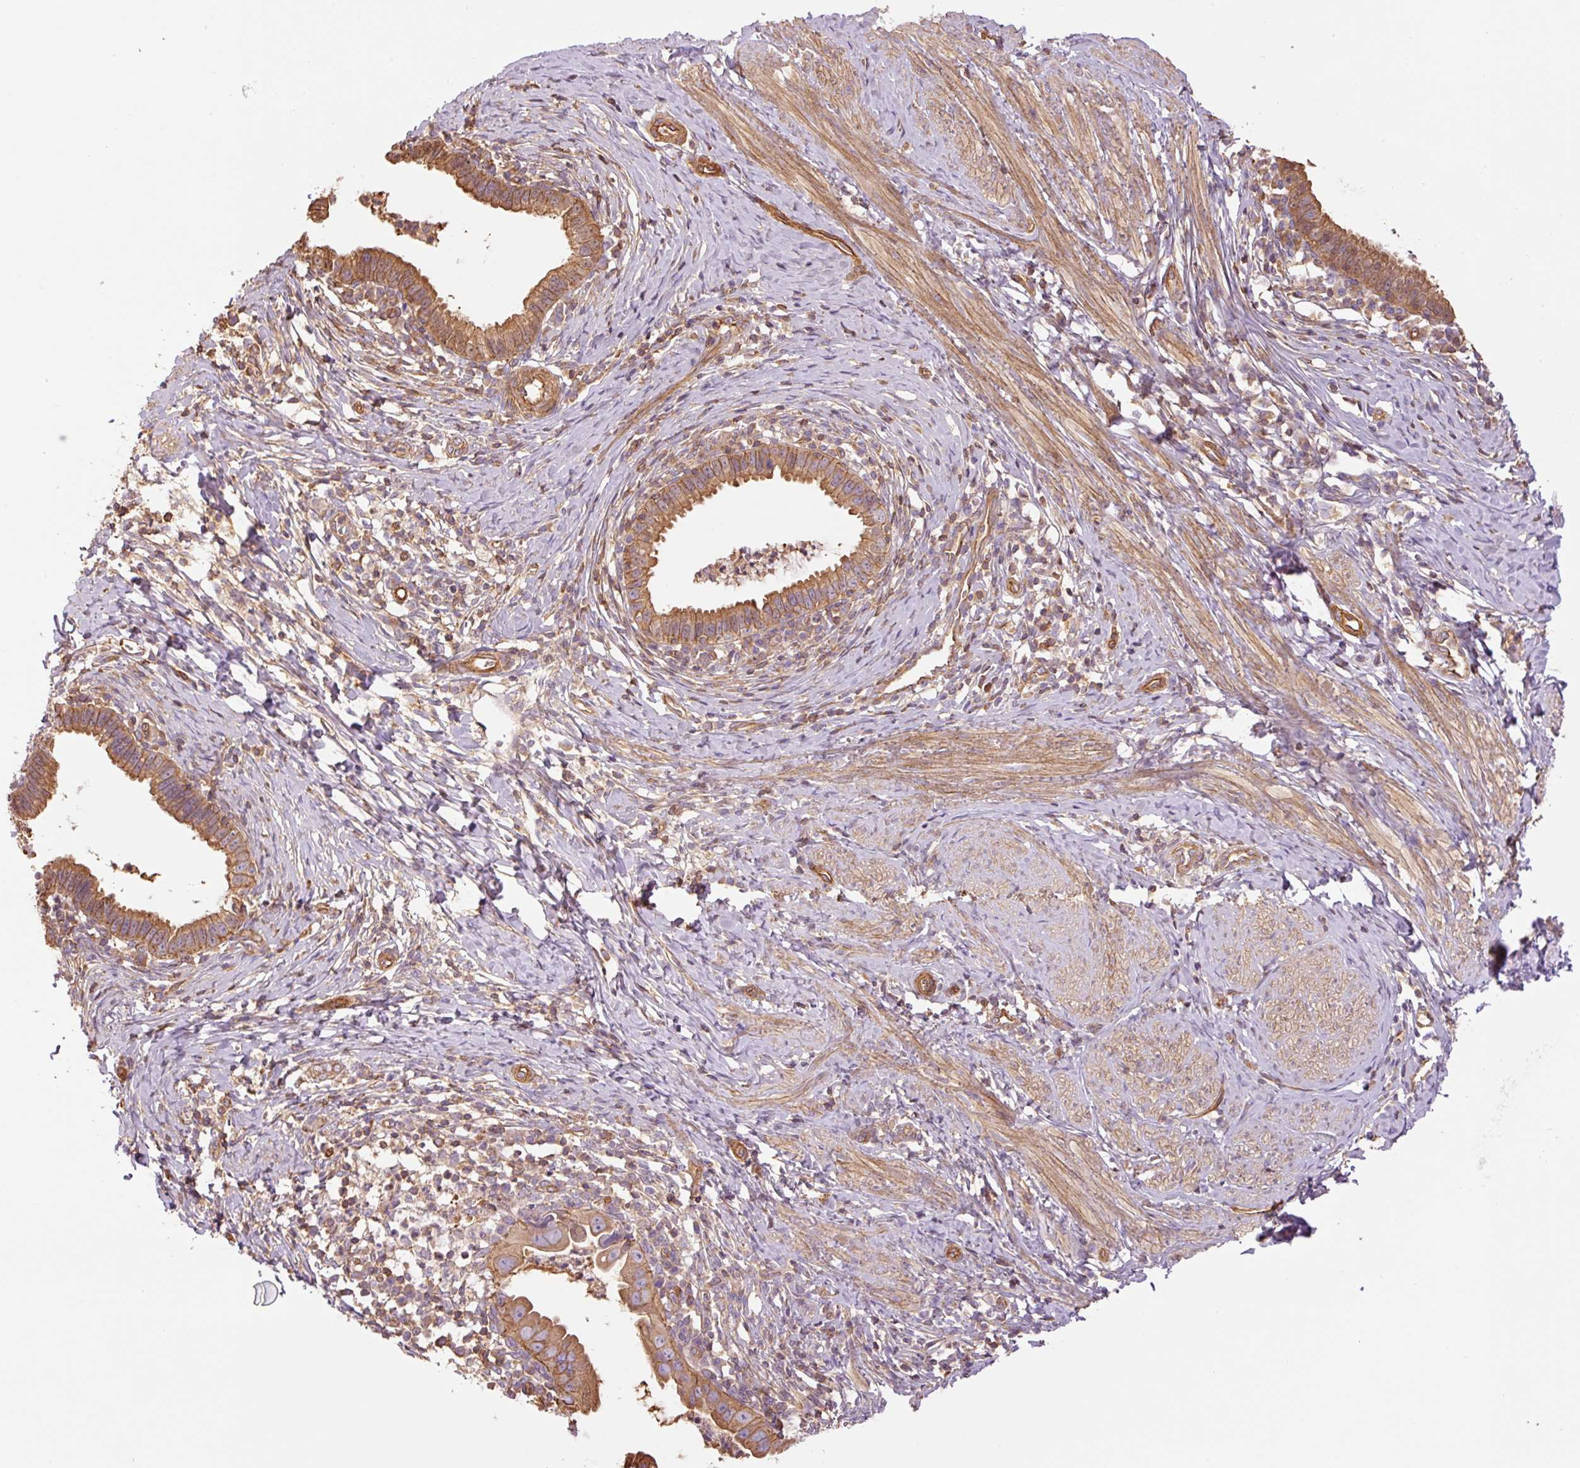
{"staining": {"intensity": "moderate", "quantity": ">75%", "location": "cytoplasmic/membranous"}, "tissue": "cervical cancer", "cell_type": "Tumor cells", "image_type": "cancer", "snomed": [{"axis": "morphology", "description": "Adenocarcinoma, NOS"}, {"axis": "topography", "description": "Cervix"}], "caption": "Human cervical cancer stained with a brown dye shows moderate cytoplasmic/membranous positive positivity in about >75% of tumor cells.", "gene": "PPP1R1B", "patient": {"sex": "female", "age": 36}}